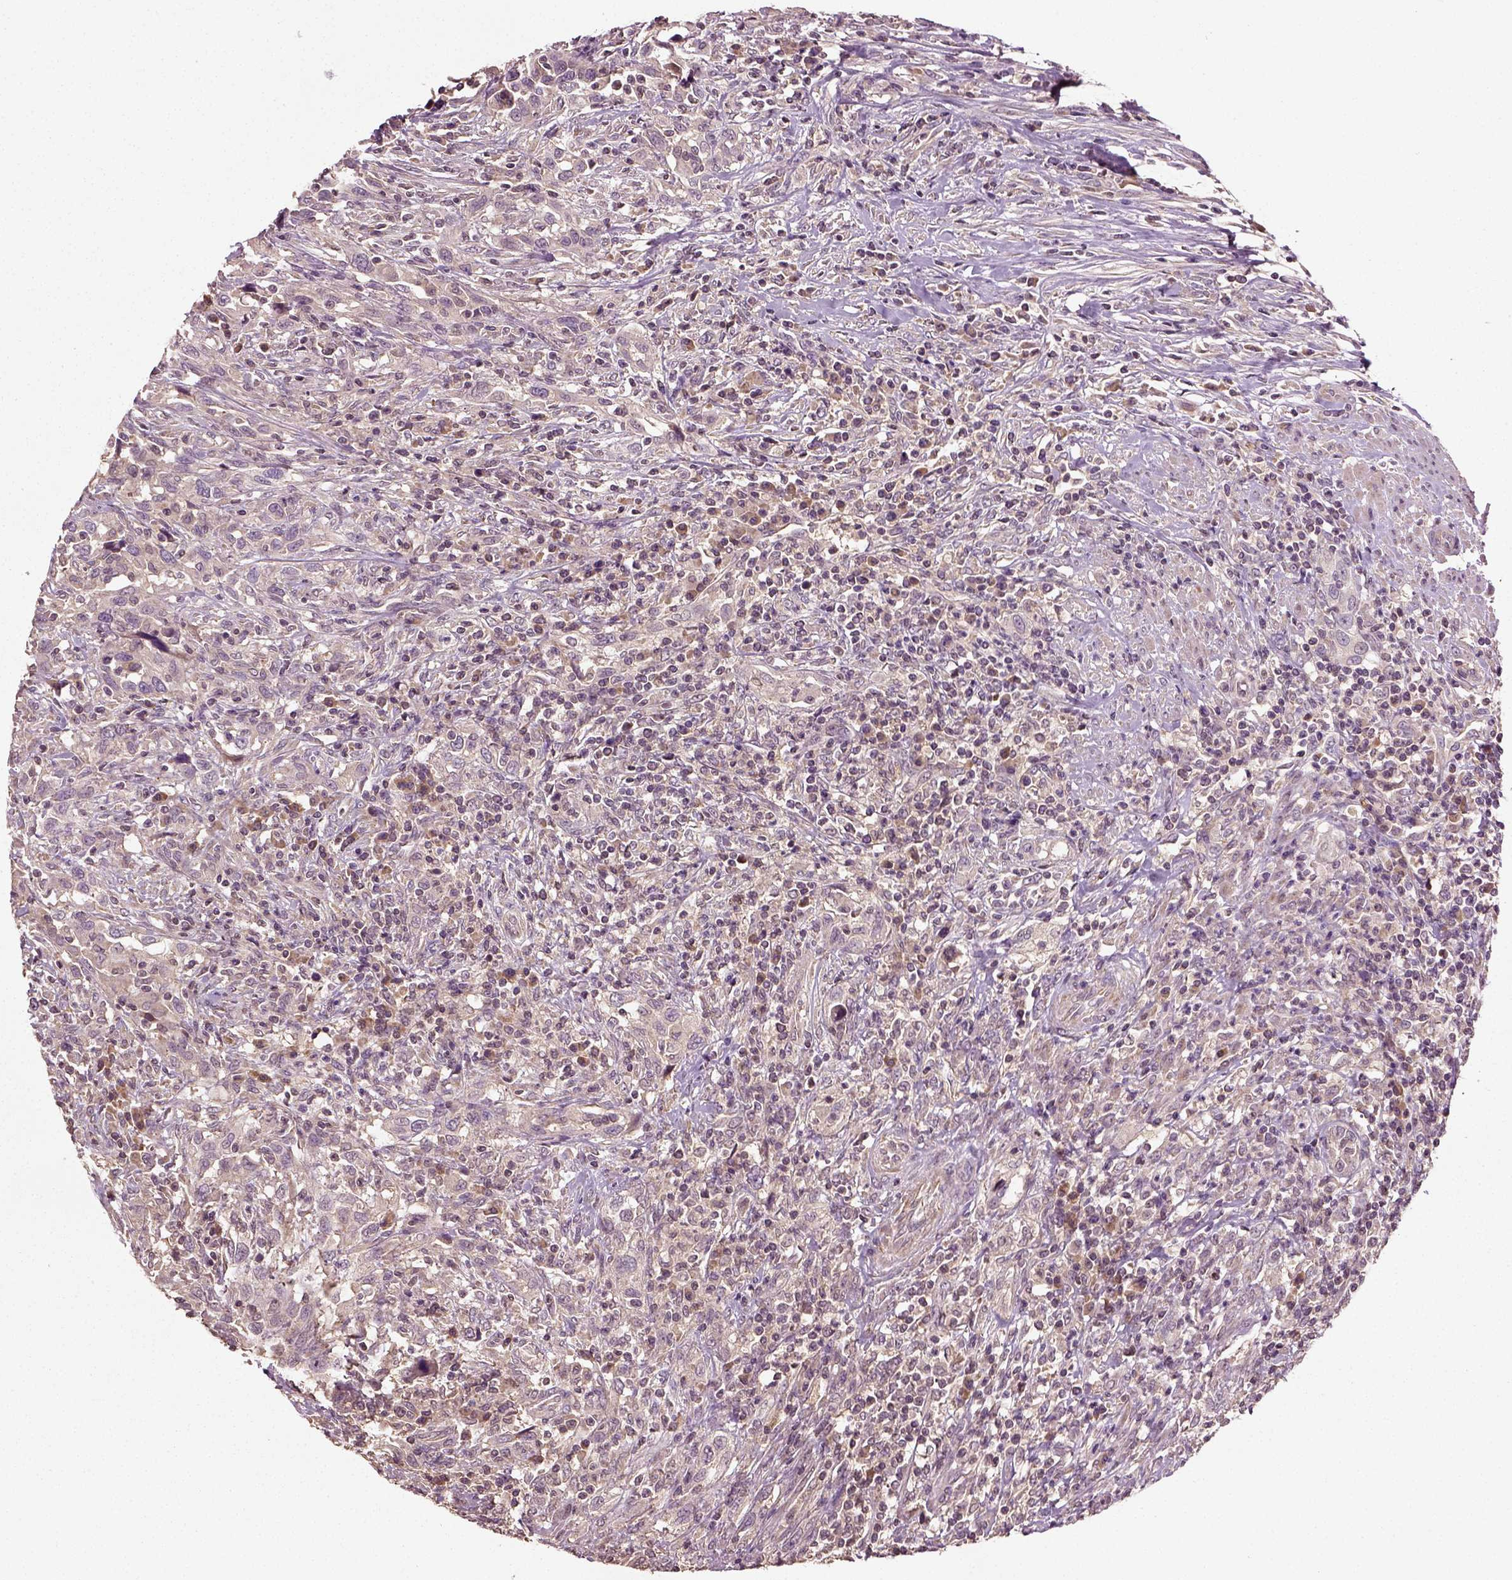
{"staining": {"intensity": "negative", "quantity": "none", "location": "none"}, "tissue": "urothelial cancer", "cell_type": "Tumor cells", "image_type": "cancer", "snomed": [{"axis": "morphology", "description": "Urothelial carcinoma, NOS"}, {"axis": "morphology", "description": "Urothelial carcinoma, High grade"}, {"axis": "topography", "description": "Urinary bladder"}], "caption": "This photomicrograph is of urothelial cancer stained with IHC to label a protein in brown with the nuclei are counter-stained blue. There is no expression in tumor cells.", "gene": "ERV3-1", "patient": {"sex": "female", "age": 64}}